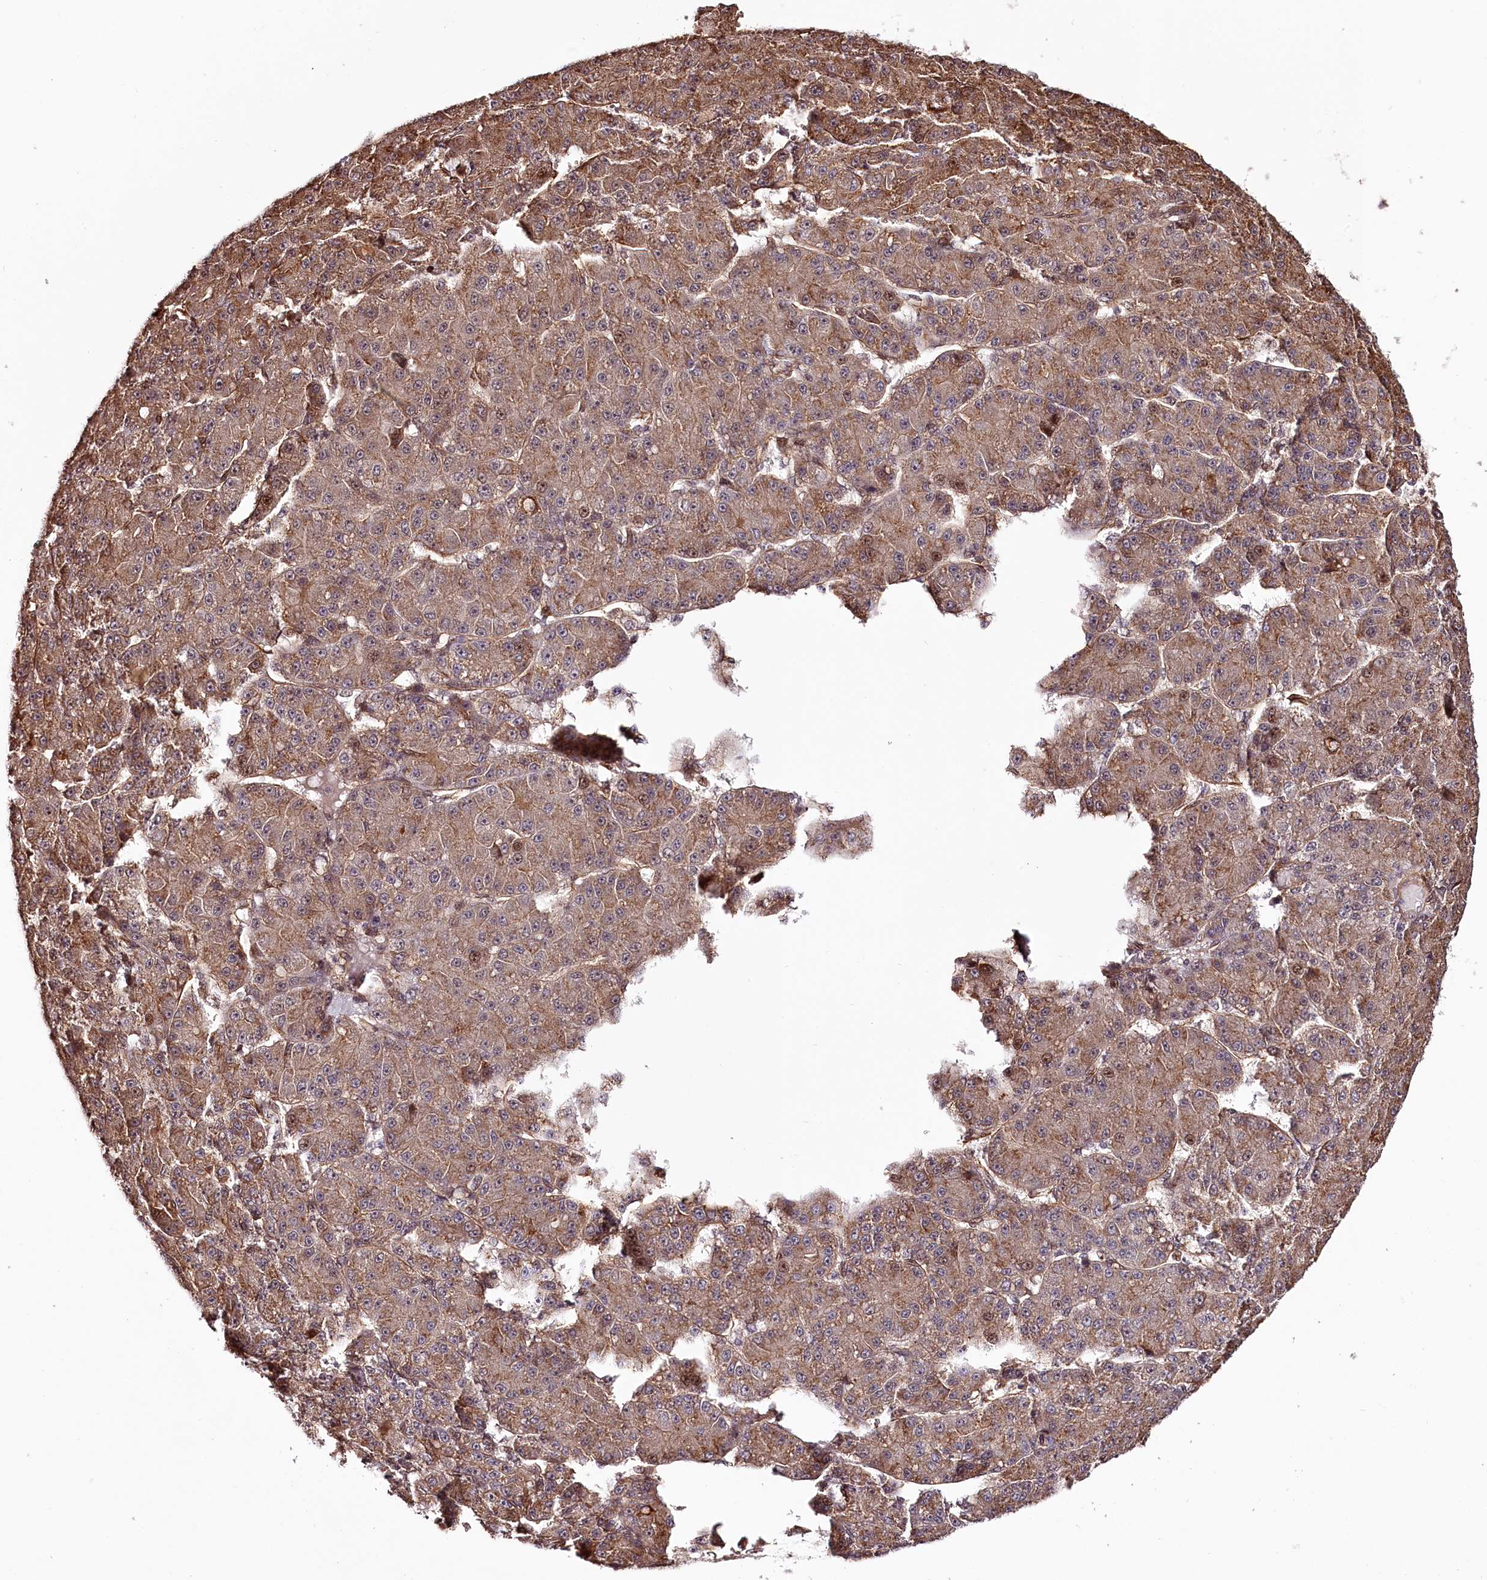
{"staining": {"intensity": "moderate", "quantity": ">75%", "location": "cytoplasmic/membranous"}, "tissue": "liver cancer", "cell_type": "Tumor cells", "image_type": "cancer", "snomed": [{"axis": "morphology", "description": "Carcinoma, Hepatocellular, NOS"}, {"axis": "topography", "description": "Liver"}], "caption": "Protein expression analysis of liver cancer (hepatocellular carcinoma) exhibits moderate cytoplasmic/membranous positivity in about >75% of tumor cells.", "gene": "TTC33", "patient": {"sex": "male", "age": 67}}